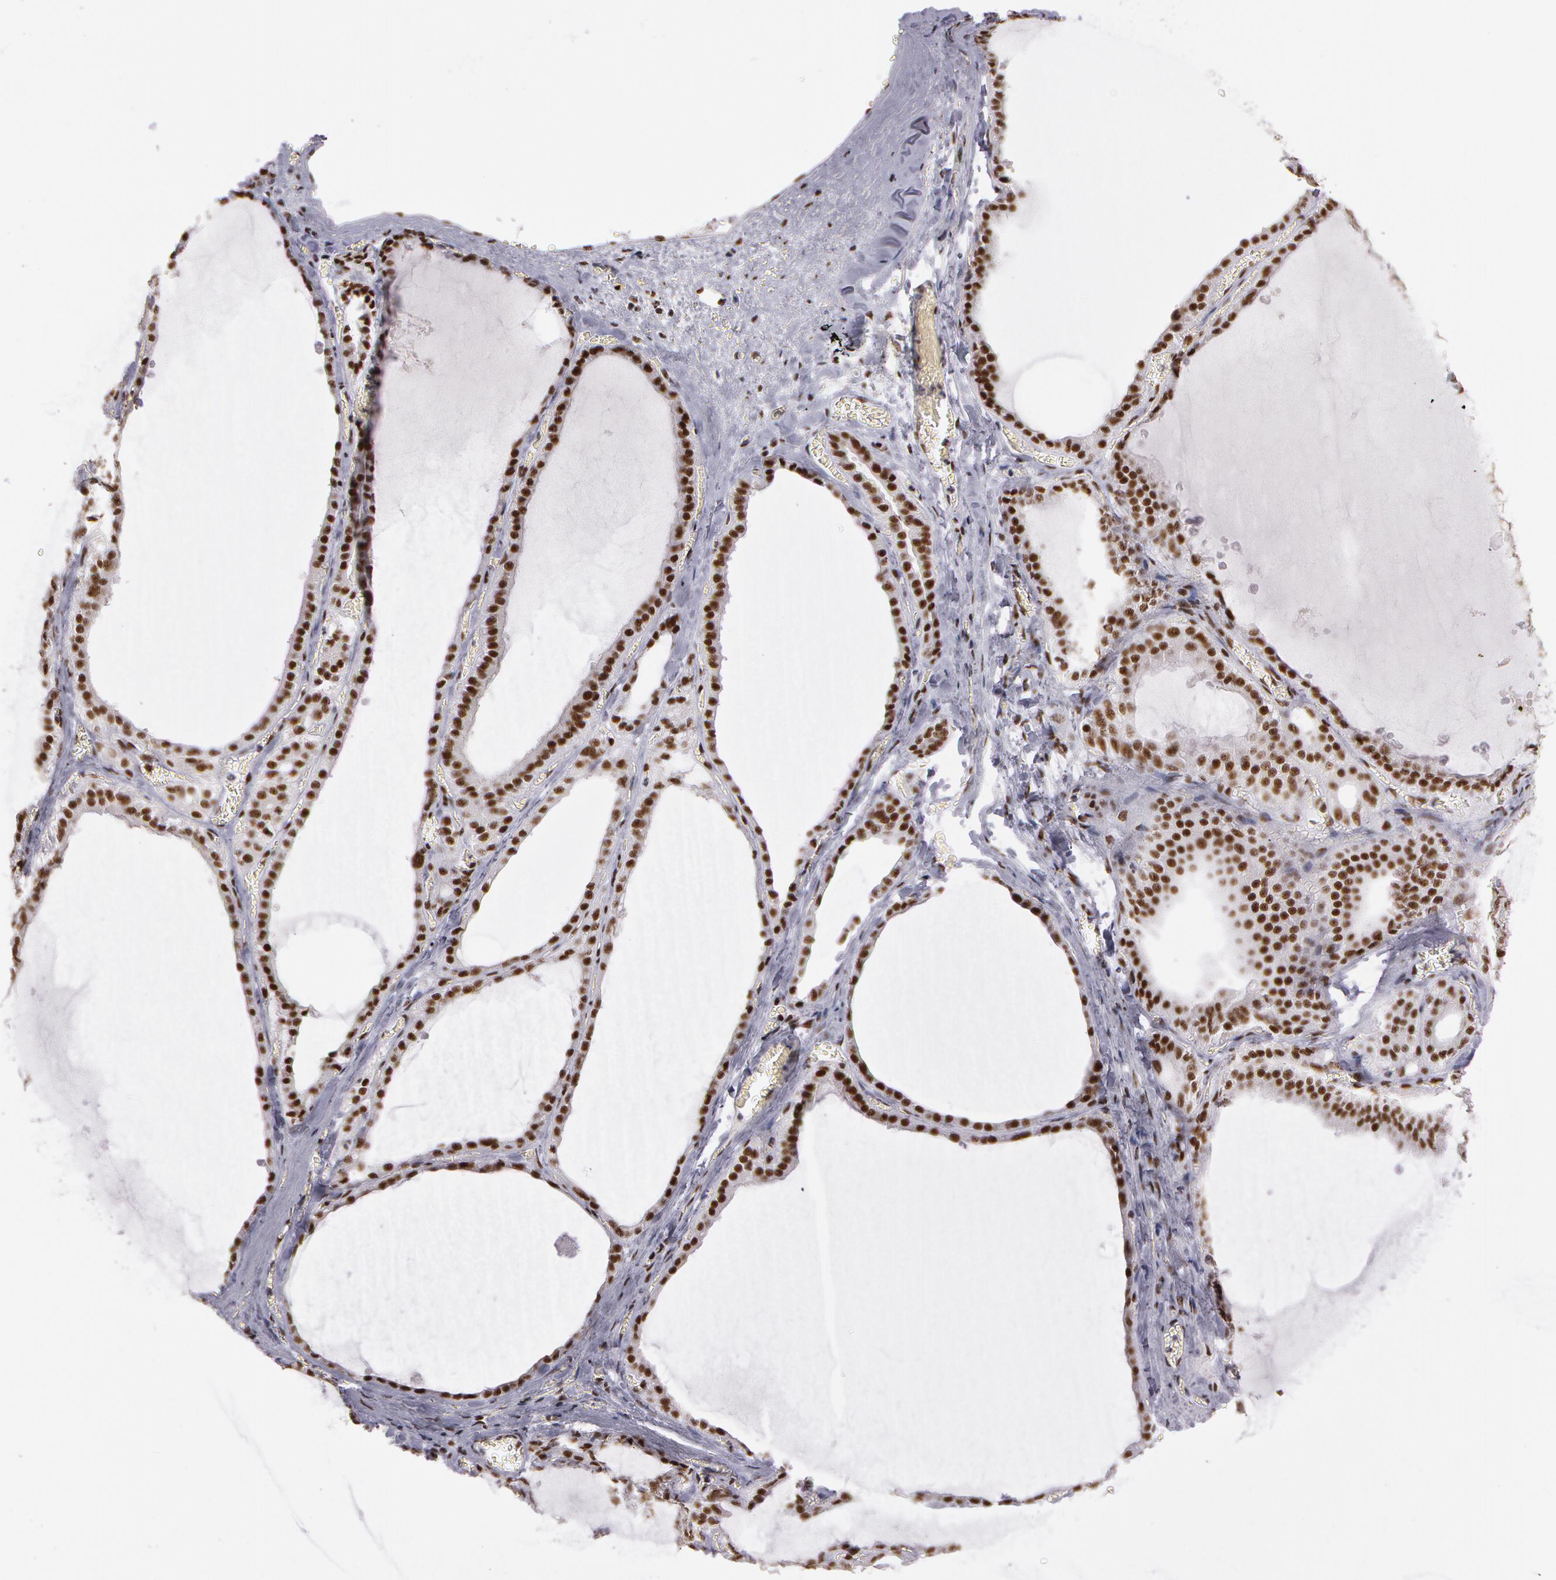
{"staining": {"intensity": "strong", "quantity": ">75%", "location": "nuclear"}, "tissue": "thyroid gland", "cell_type": "Glandular cells", "image_type": "normal", "snomed": [{"axis": "morphology", "description": "Normal tissue, NOS"}, {"axis": "topography", "description": "Thyroid gland"}], "caption": "The image displays staining of normal thyroid gland, revealing strong nuclear protein staining (brown color) within glandular cells.", "gene": "PNN", "patient": {"sex": "female", "age": 55}}